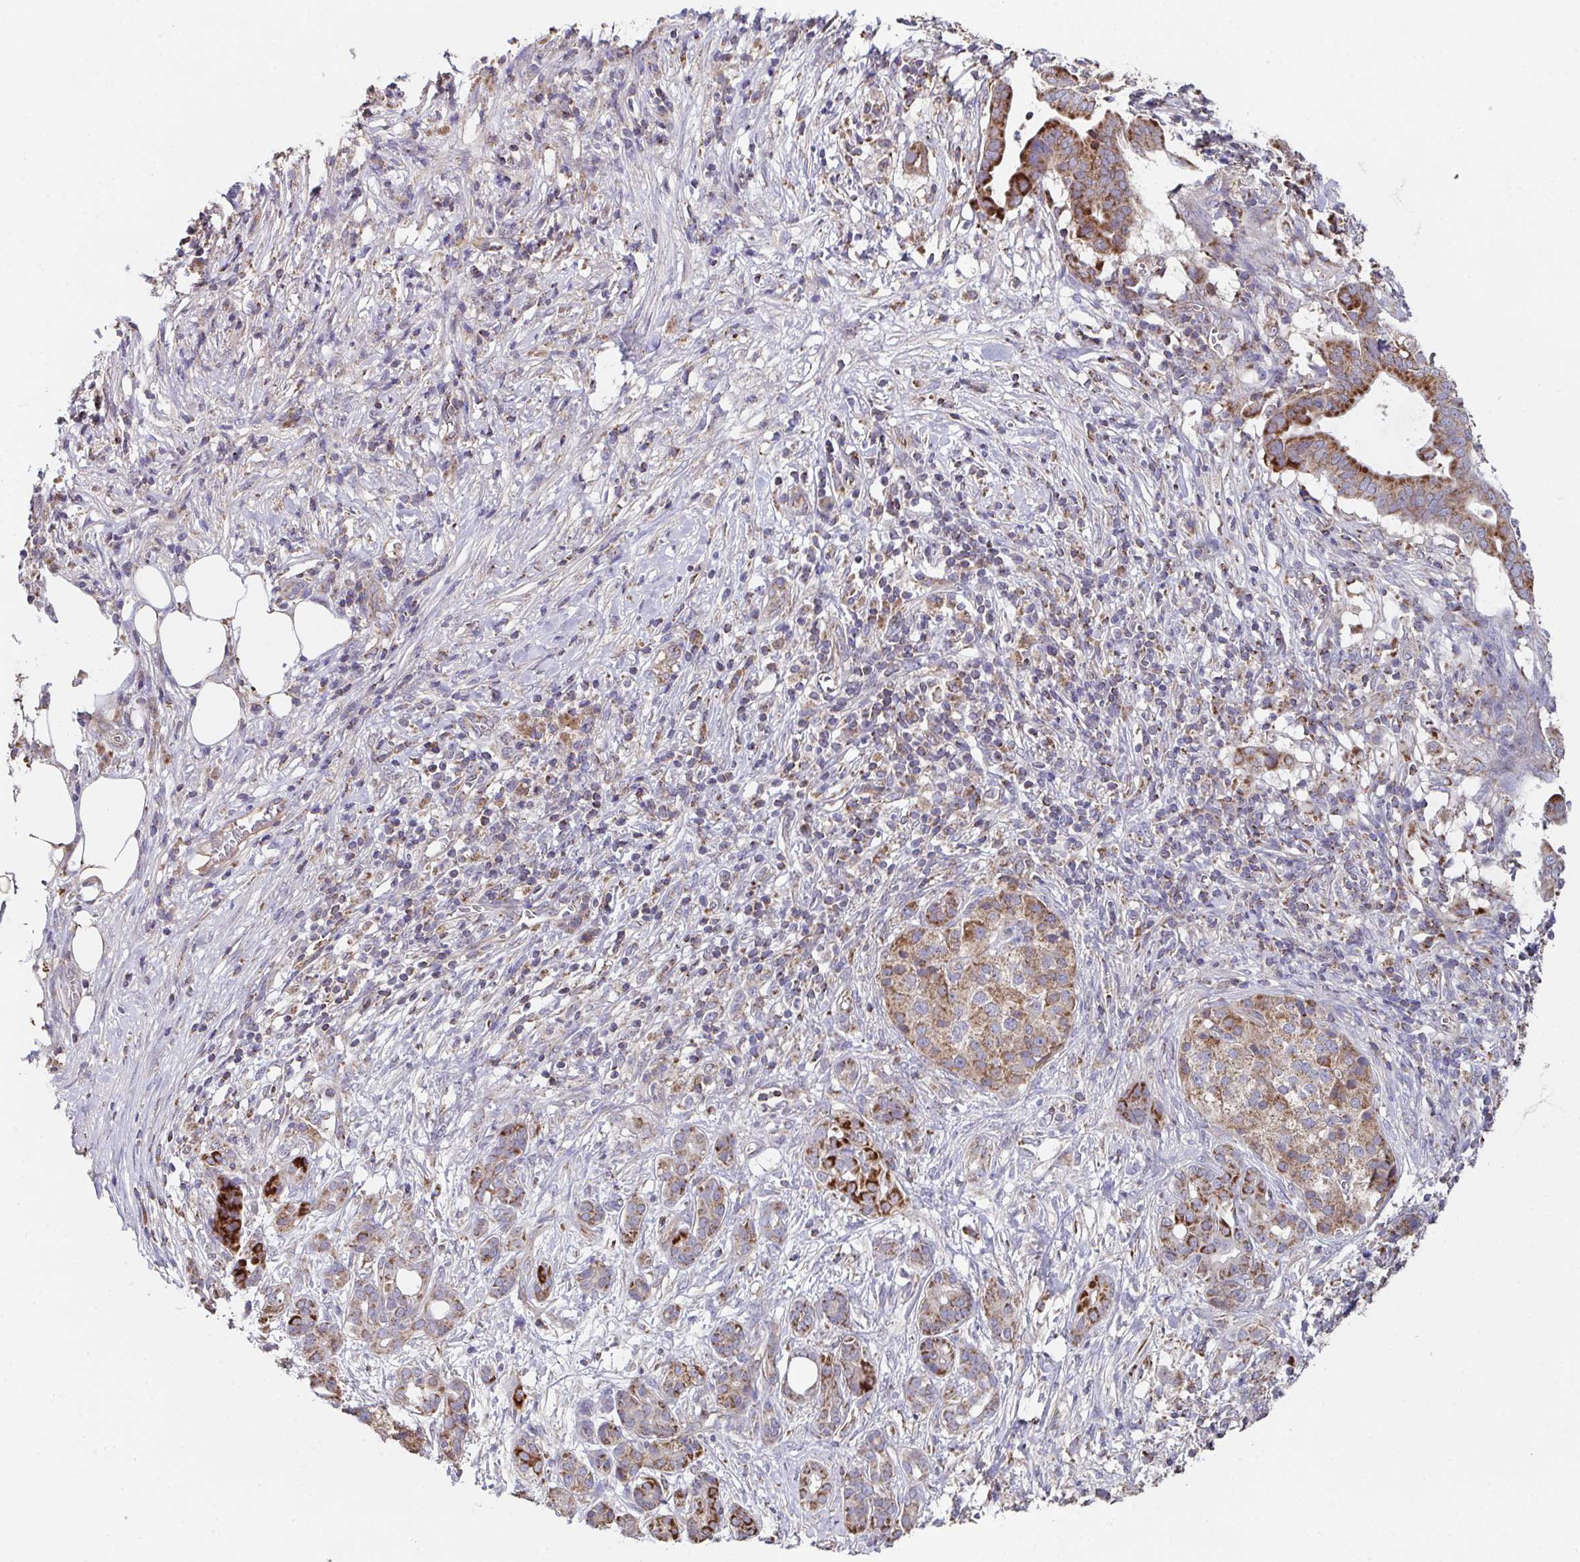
{"staining": {"intensity": "moderate", "quantity": ">75%", "location": "cytoplasmic/membranous"}, "tissue": "pancreatic cancer", "cell_type": "Tumor cells", "image_type": "cancer", "snomed": [{"axis": "morphology", "description": "Adenocarcinoma, NOS"}, {"axis": "topography", "description": "Pancreas"}], "caption": "Immunohistochemical staining of adenocarcinoma (pancreatic) displays moderate cytoplasmic/membranous protein expression in approximately >75% of tumor cells. Nuclei are stained in blue.", "gene": "MT-ND3", "patient": {"sex": "male", "age": 61}}